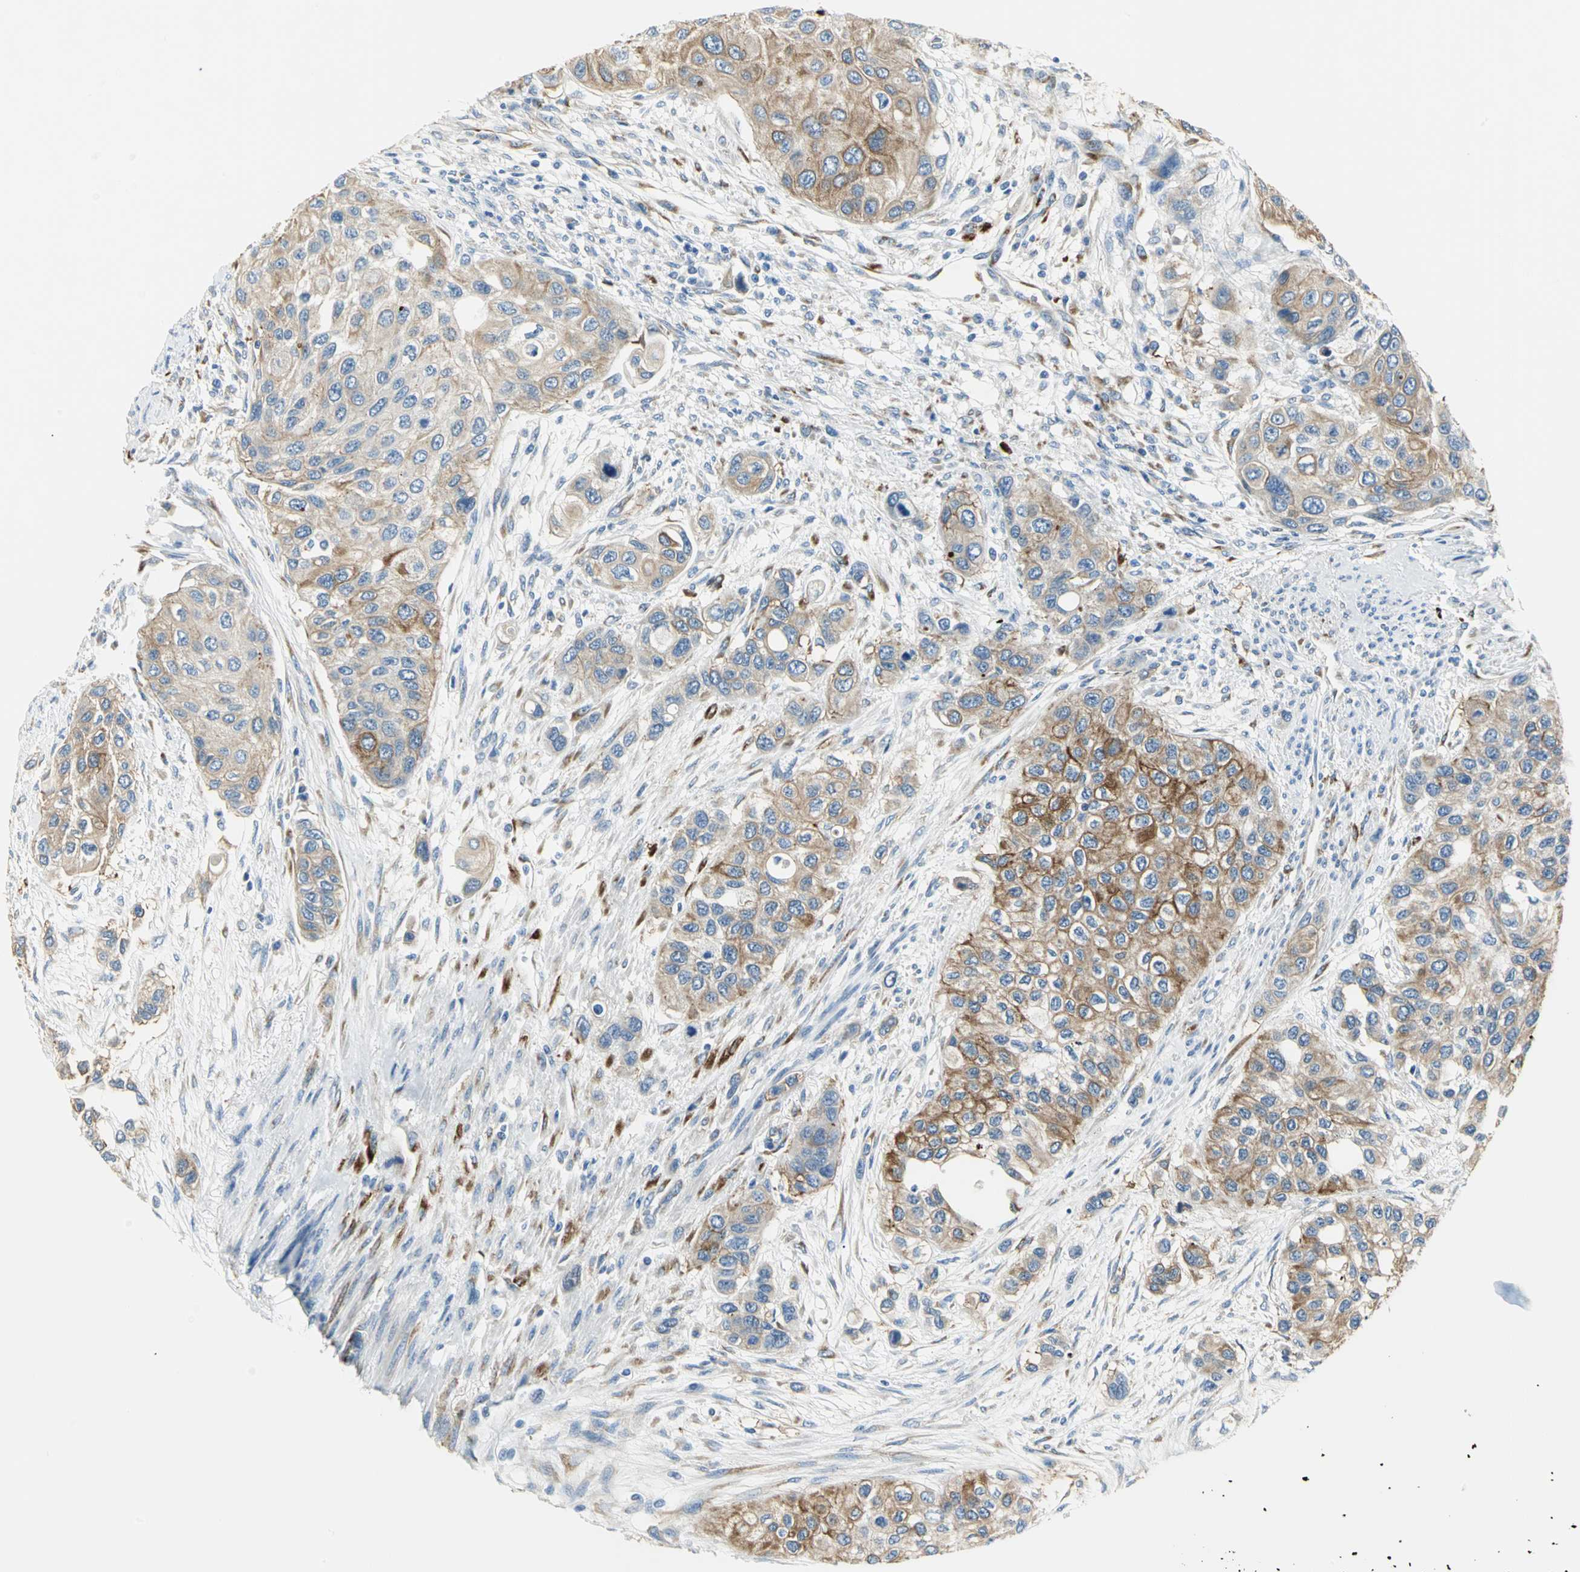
{"staining": {"intensity": "moderate", "quantity": ">75%", "location": "cytoplasmic/membranous"}, "tissue": "urothelial cancer", "cell_type": "Tumor cells", "image_type": "cancer", "snomed": [{"axis": "morphology", "description": "Urothelial carcinoma, High grade"}, {"axis": "topography", "description": "Urinary bladder"}], "caption": "Protein expression by immunohistochemistry demonstrates moderate cytoplasmic/membranous expression in approximately >75% of tumor cells in urothelial cancer.", "gene": "B3GNT2", "patient": {"sex": "female", "age": 56}}